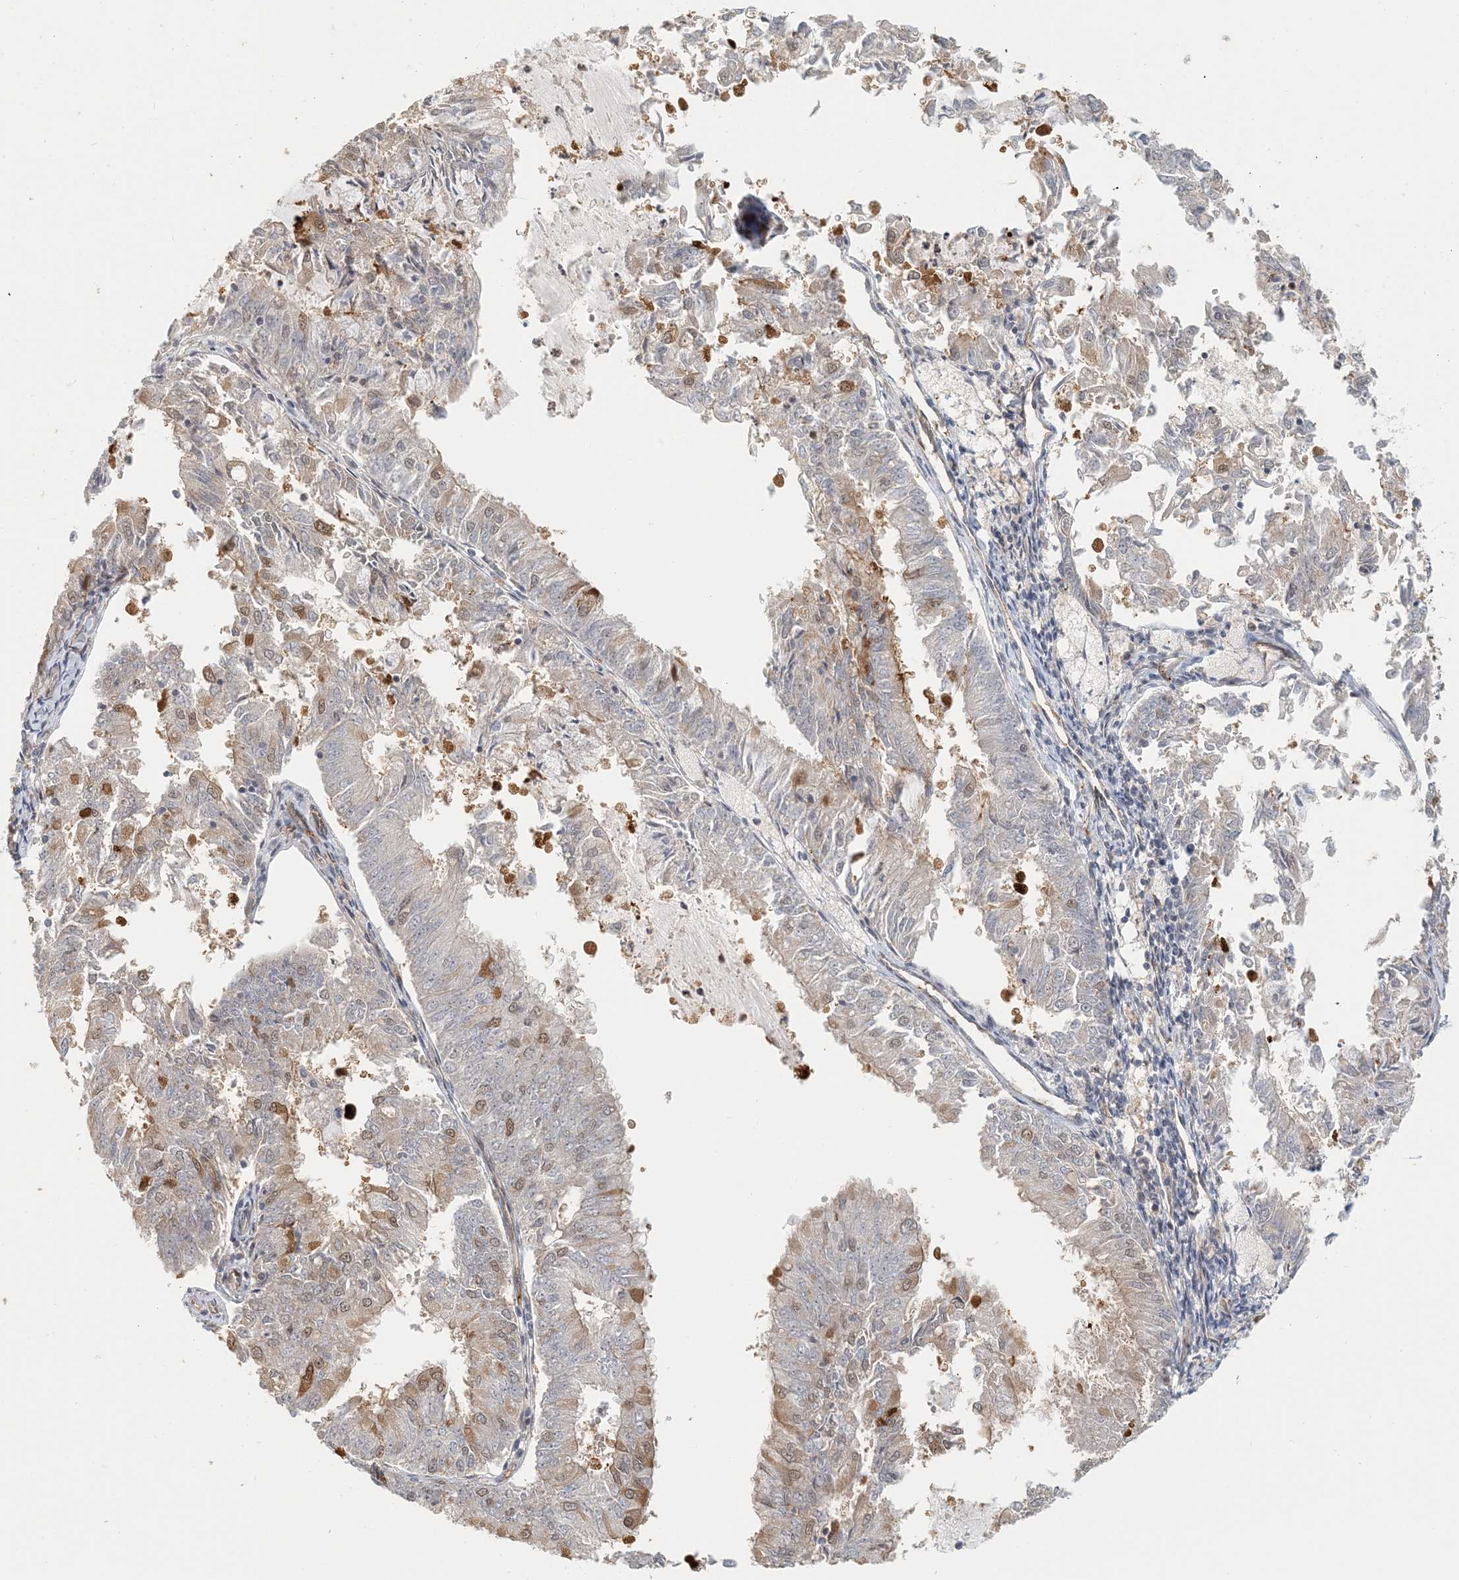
{"staining": {"intensity": "moderate", "quantity": "<25%", "location": "nuclear"}, "tissue": "endometrial cancer", "cell_type": "Tumor cells", "image_type": "cancer", "snomed": [{"axis": "morphology", "description": "Adenocarcinoma, NOS"}, {"axis": "topography", "description": "Endometrium"}], "caption": "Endometrial cancer stained with IHC exhibits moderate nuclear staining in about <25% of tumor cells.", "gene": "MAPKBP1", "patient": {"sex": "female", "age": 57}}